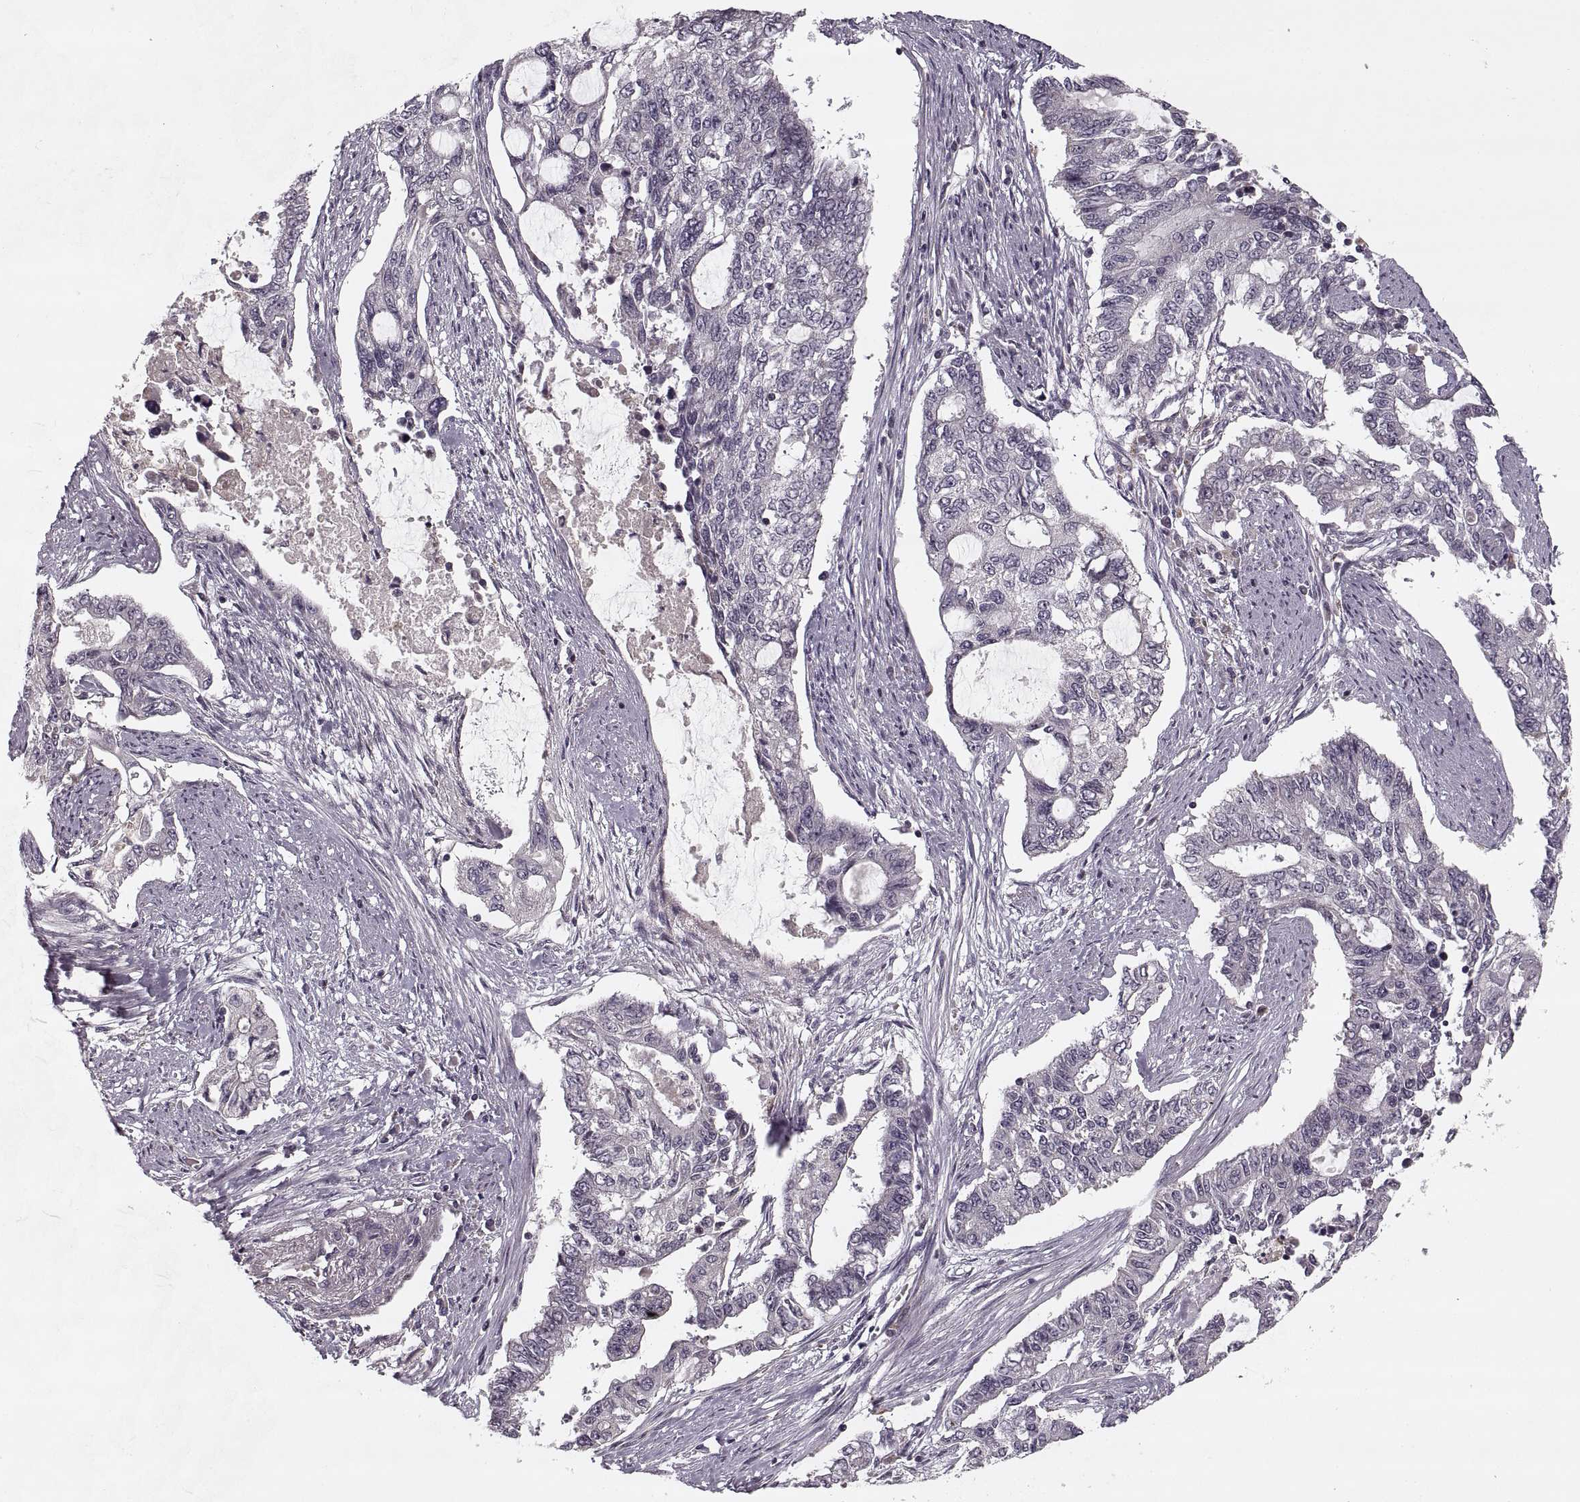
{"staining": {"intensity": "negative", "quantity": "none", "location": "none"}, "tissue": "endometrial cancer", "cell_type": "Tumor cells", "image_type": "cancer", "snomed": [{"axis": "morphology", "description": "Adenocarcinoma, NOS"}, {"axis": "topography", "description": "Uterus"}], "caption": "High magnification brightfield microscopy of endometrial cancer (adenocarcinoma) stained with DAB (3,3'-diaminobenzidine) (brown) and counterstained with hematoxylin (blue): tumor cells show no significant expression. (Immunohistochemistry (ihc), brightfield microscopy, high magnification).", "gene": "ASIC3", "patient": {"sex": "female", "age": 59}}